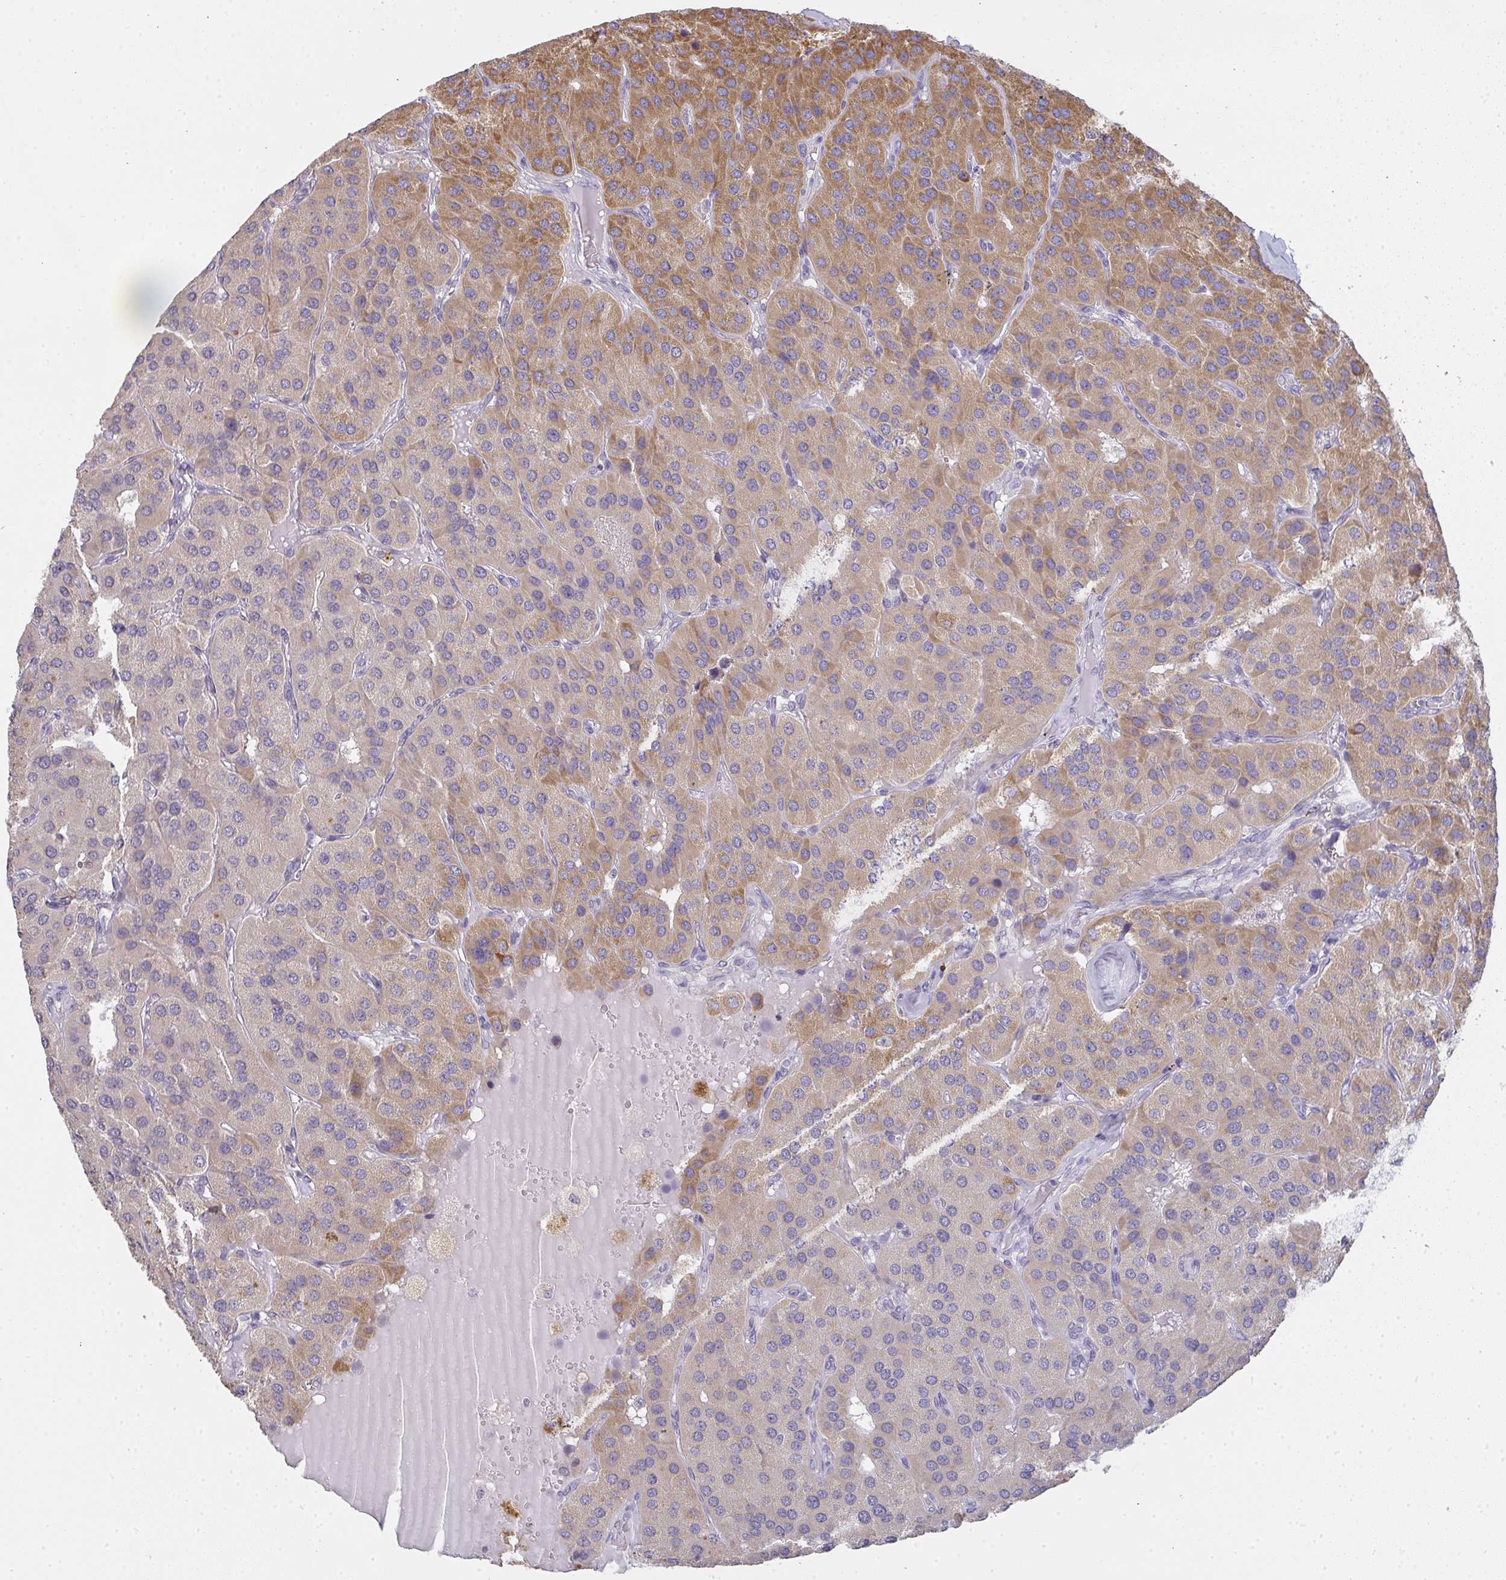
{"staining": {"intensity": "moderate", "quantity": "25%-75%", "location": "cytoplasmic/membranous"}, "tissue": "parathyroid gland", "cell_type": "Glandular cells", "image_type": "normal", "snomed": [{"axis": "morphology", "description": "Normal tissue, NOS"}, {"axis": "morphology", "description": "Adenoma, NOS"}, {"axis": "topography", "description": "Parathyroid gland"}], "caption": "The image exhibits immunohistochemical staining of normal parathyroid gland. There is moderate cytoplasmic/membranous staining is seen in approximately 25%-75% of glandular cells.", "gene": "TMEM219", "patient": {"sex": "female", "age": 86}}